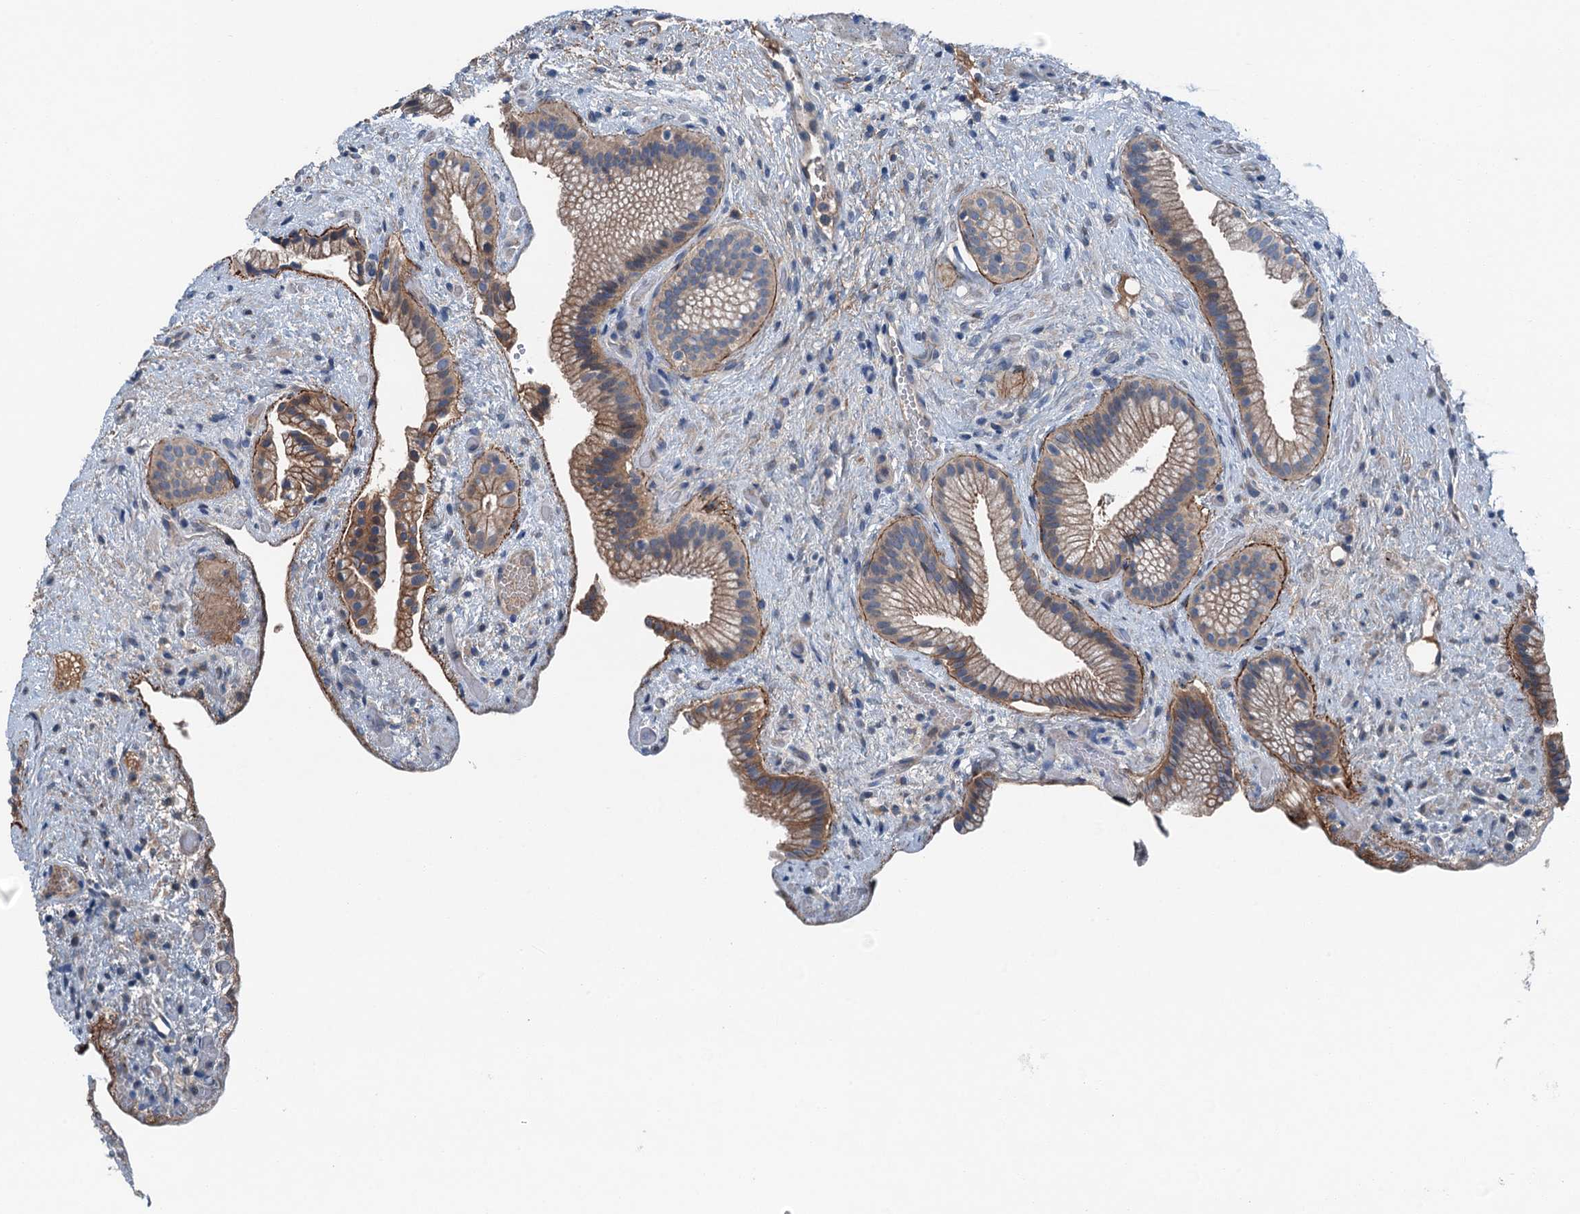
{"staining": {"intensity": "moderate", "quantity": ">75%", "location": "cytoplasmic/membranous"}, "tissue": "gallbladder", "cell_type": "Glandular cells", "image_type": "normal", "snomed": [{"axis": "morphology", "description": "Normal tissue, NOS"}, {"axis": "morphology", "description": "Inflammation, NOS"}, {"axis": "topography", "description": "Gallbladder"}], "caption": "Moderate cytoplasmic/membranous expression is appreciated in about >75% of glandular cells in normal gallbladder. The protein is shown in brown color, while the nuclei are stained blue.", "gene": "SLC2A10", "patient": {"sex": "male", "age": 51}}